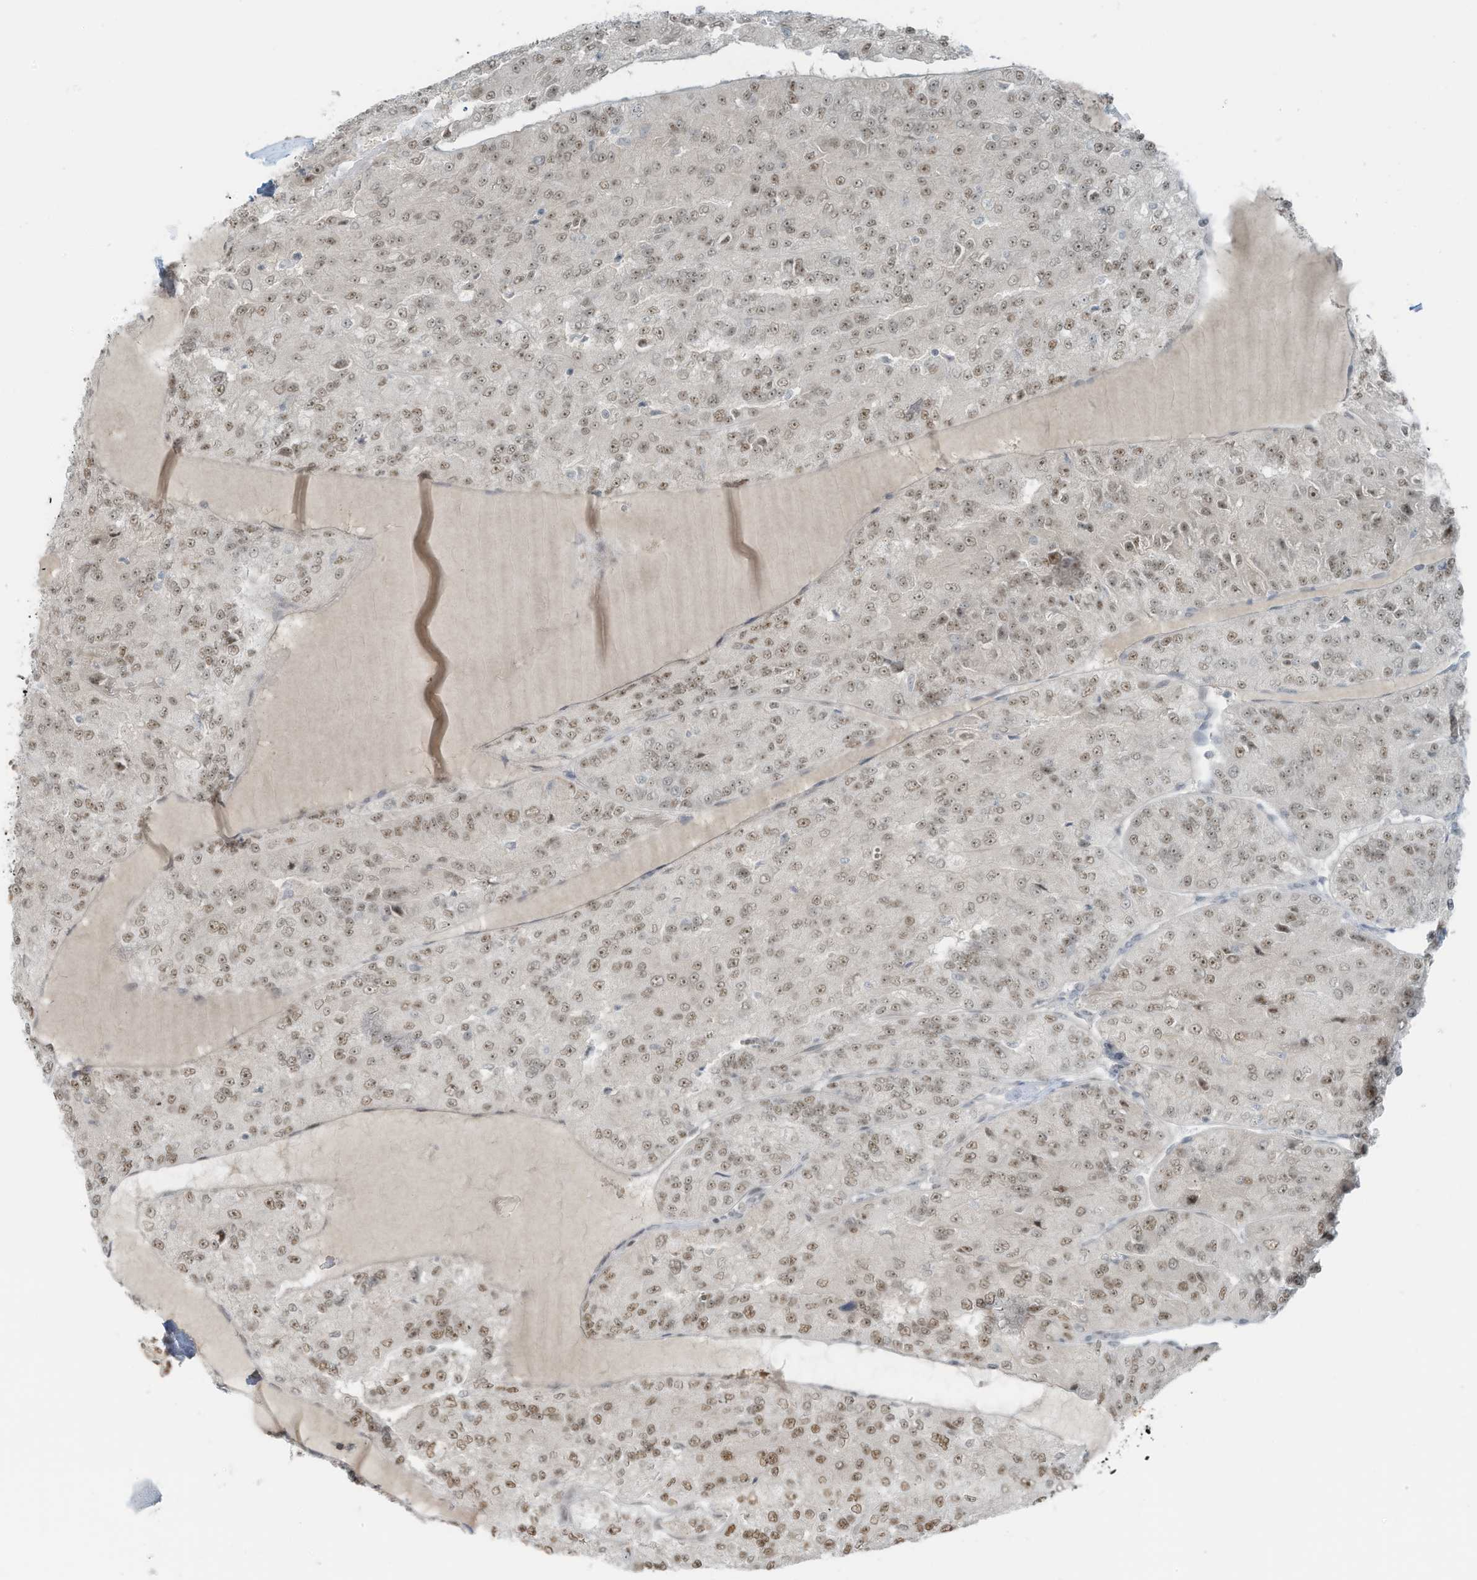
{"staining": {"intensity": "moderate", "quantity": ">75%", "location": "nuclear"}, "tissue": "renal cancer", "cell_type": "Tumor cells", "image_type": "cancer", "snomed": [{"axis": "morphology", "description": "Adenocarcinoma, NOS"}, {"axis": "topography", "description": "Kidney"}], "caption": "Human renal adenocarcinoma stained with a brown dye displays moderate nuclear positive expression in about >75% of tumor cells.", "gene": "WRNIP1", "patient": {"sex": "female", "age": 63}}